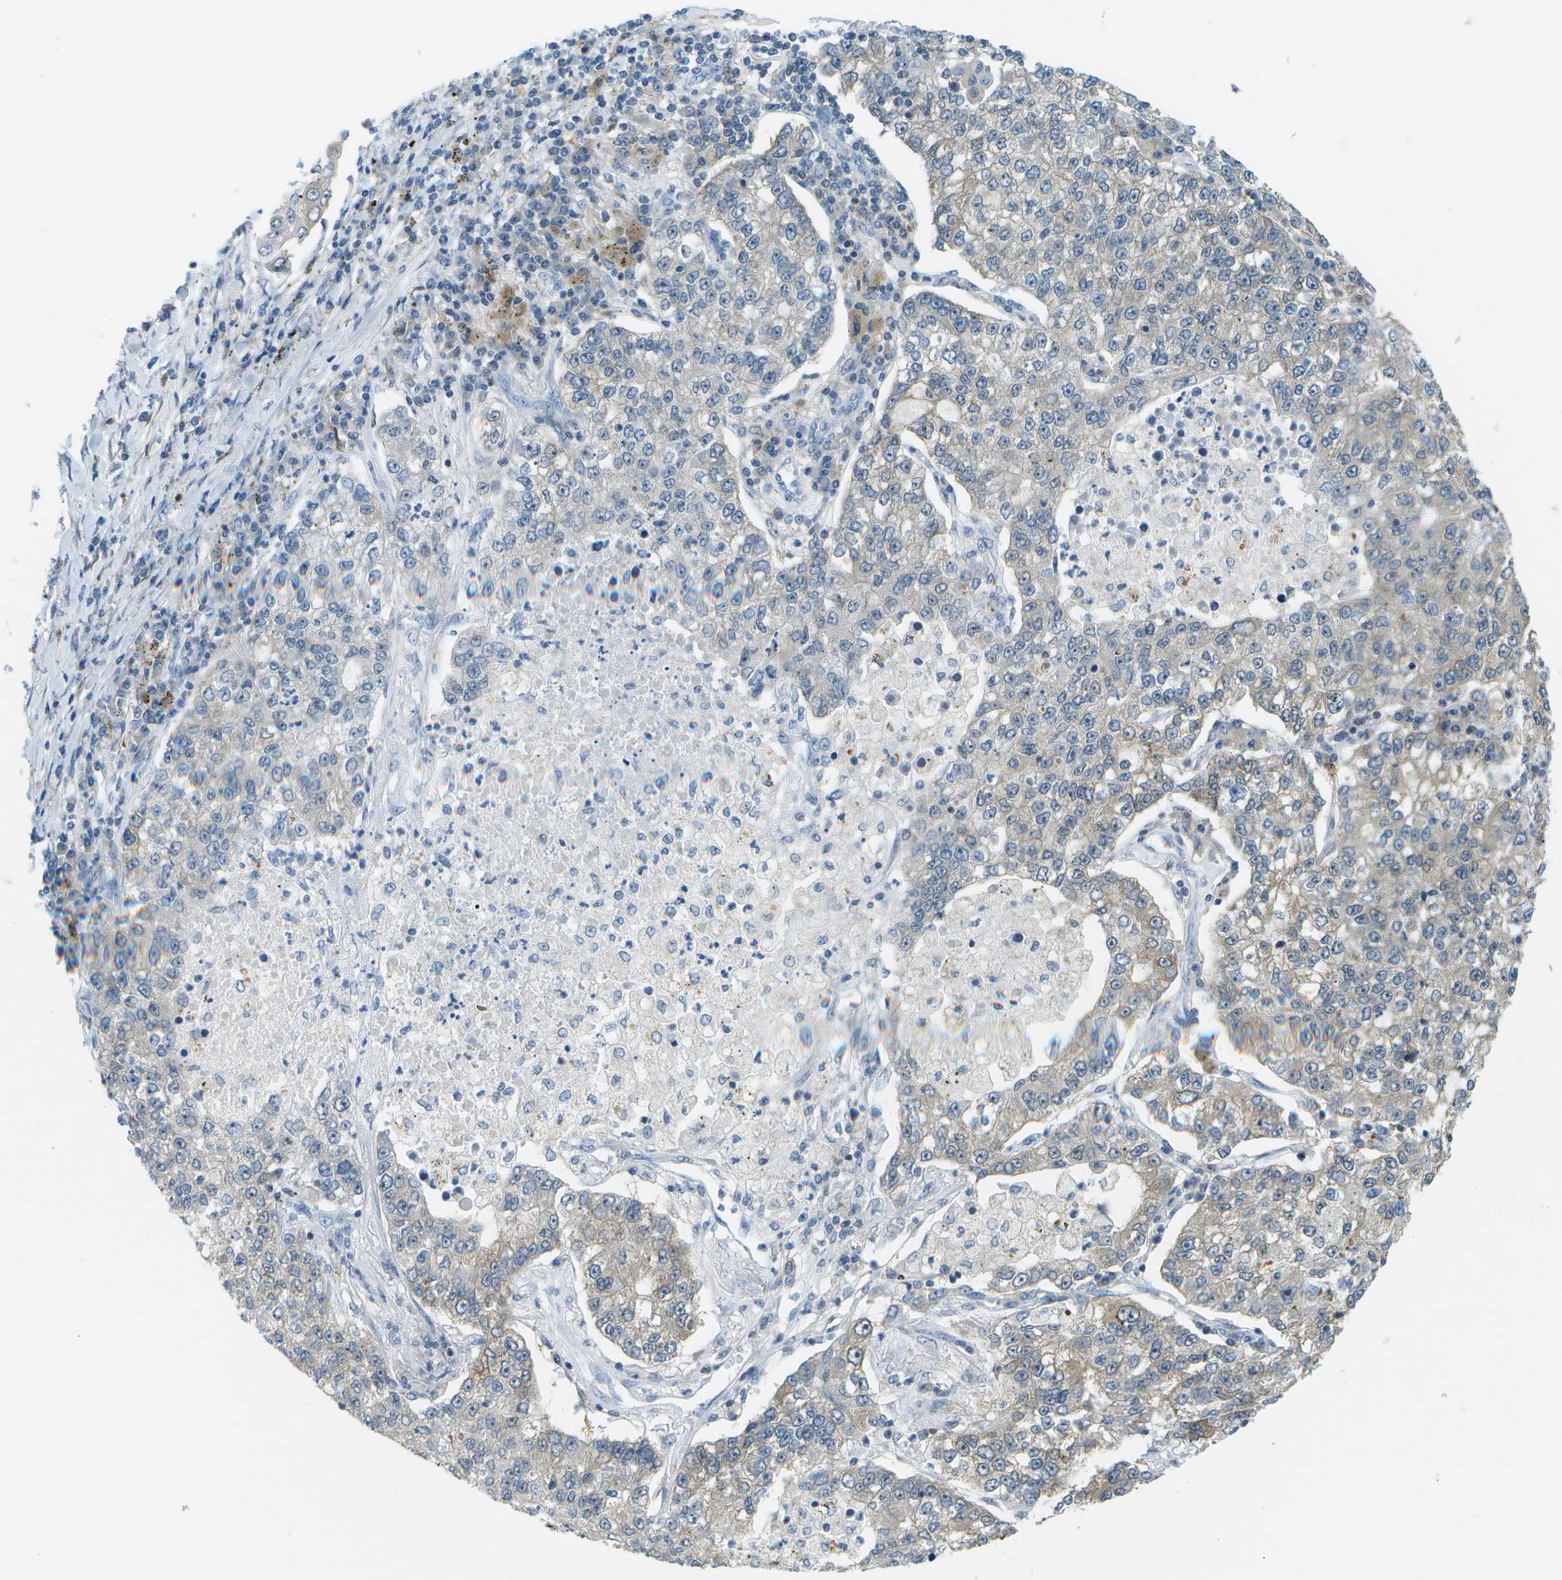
{"staining": {"intensity": "weak", "quantity": "<25%", "location": "cytoplasmic/membranous"}, "tissue": "lung cancer", "cell_type": "Tumor cells", "image_type": "cancer", "snomed": [{"axis": "morphology", "description": "Adenocarcinoma, NOS"}, {"axis": "topography", "description": "Lung"}], "caption": "Immunohistochemical staining of lung cancer displays no significant positivity in tumor cells.", "gene": "CDH23", "patient": {"sex": "male", "age": 49}}